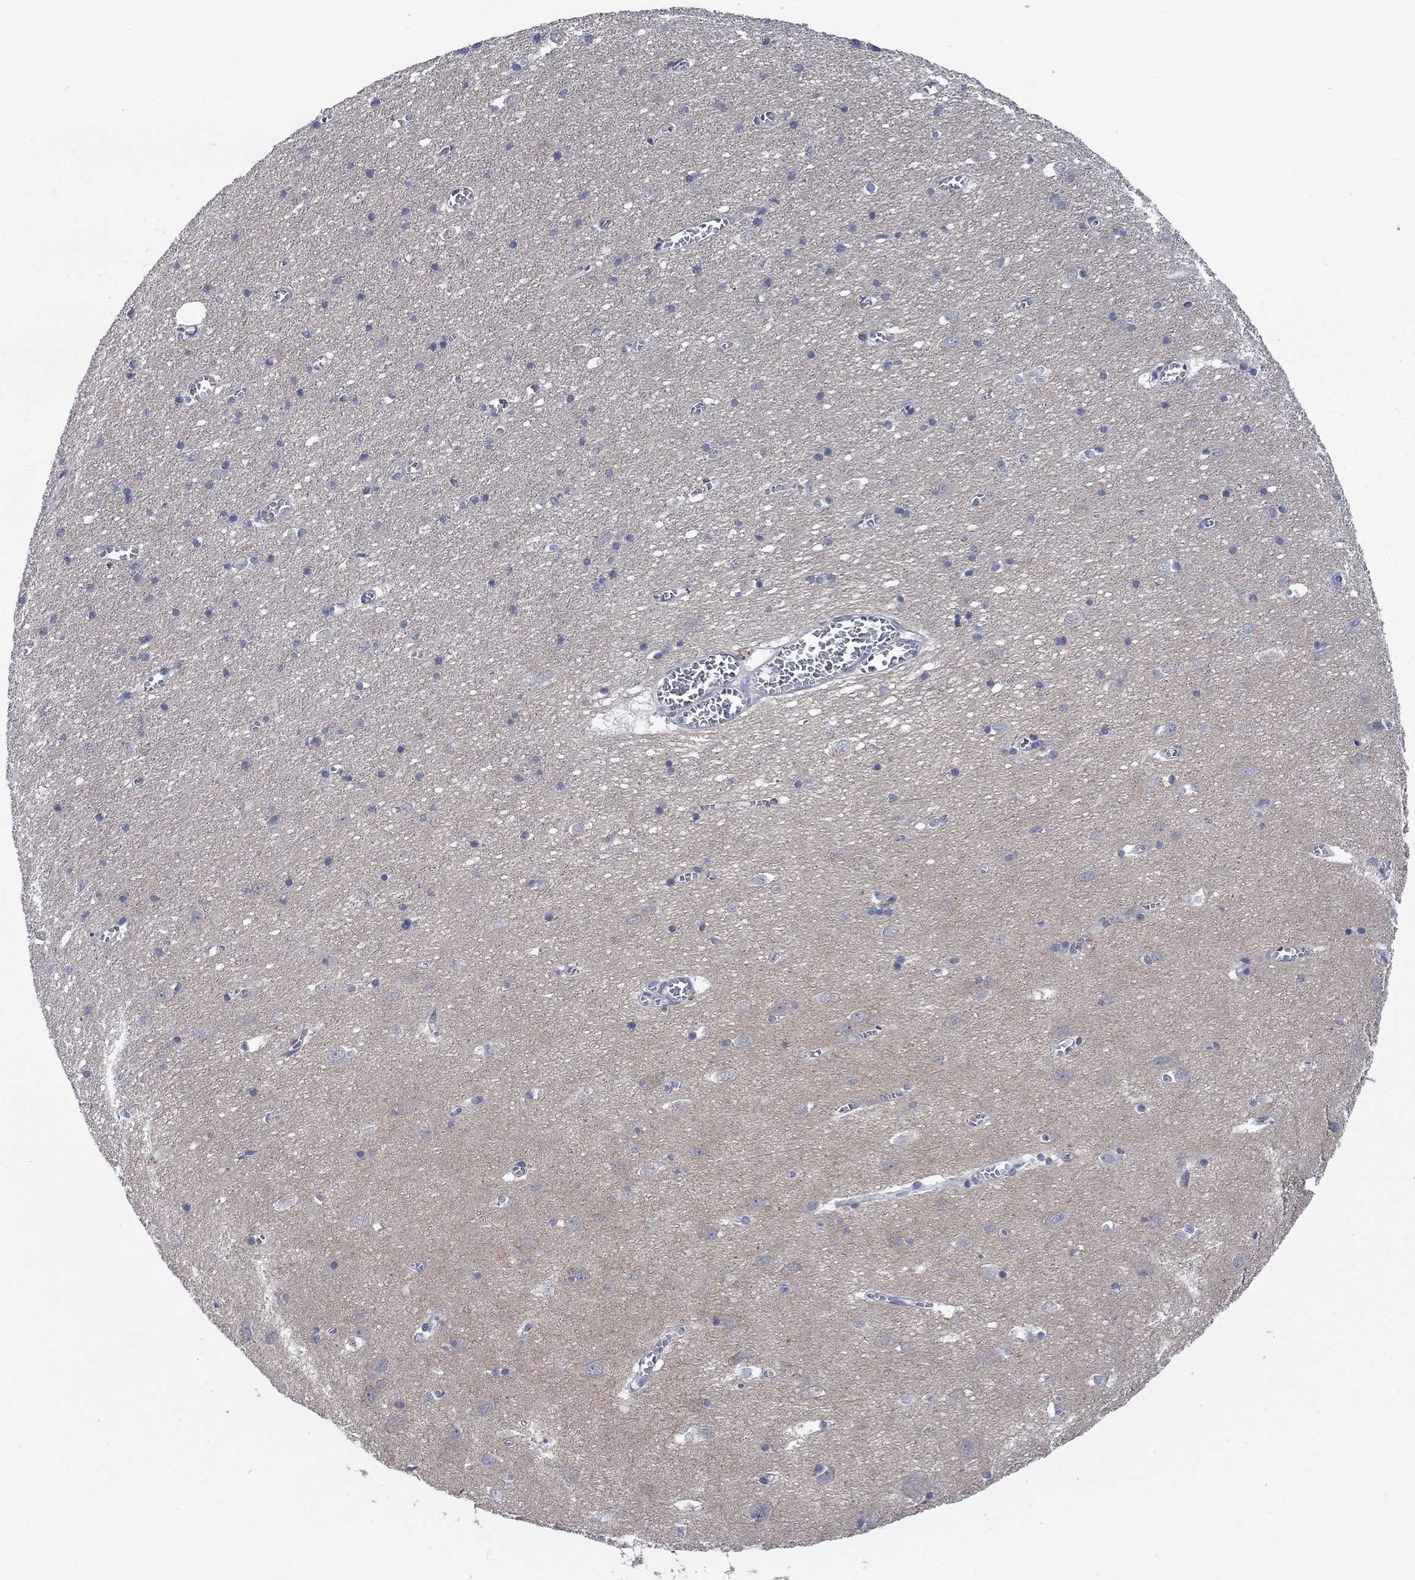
{"staining": {"intensity": "negative", "quantity": "none", "location": "none"}, "tissue": "cerebral cortex", "cell_type": "Endothelial cells", "image_type": "normal", "snomed": [{"axis": "morphology", "description": "Normal tissue, NOS"}, {"axis": "topography", "description": "Cerebral cortex"}], "caption": "Endothelial cells are negative for brown protein staining in normal cerebral cortex. The staining is performed using DAB brown chromogen with nuclei counter-stained in using hematoxylin.", "gene": "KIF15", "patient": {"sex": "male", "age": 70}}